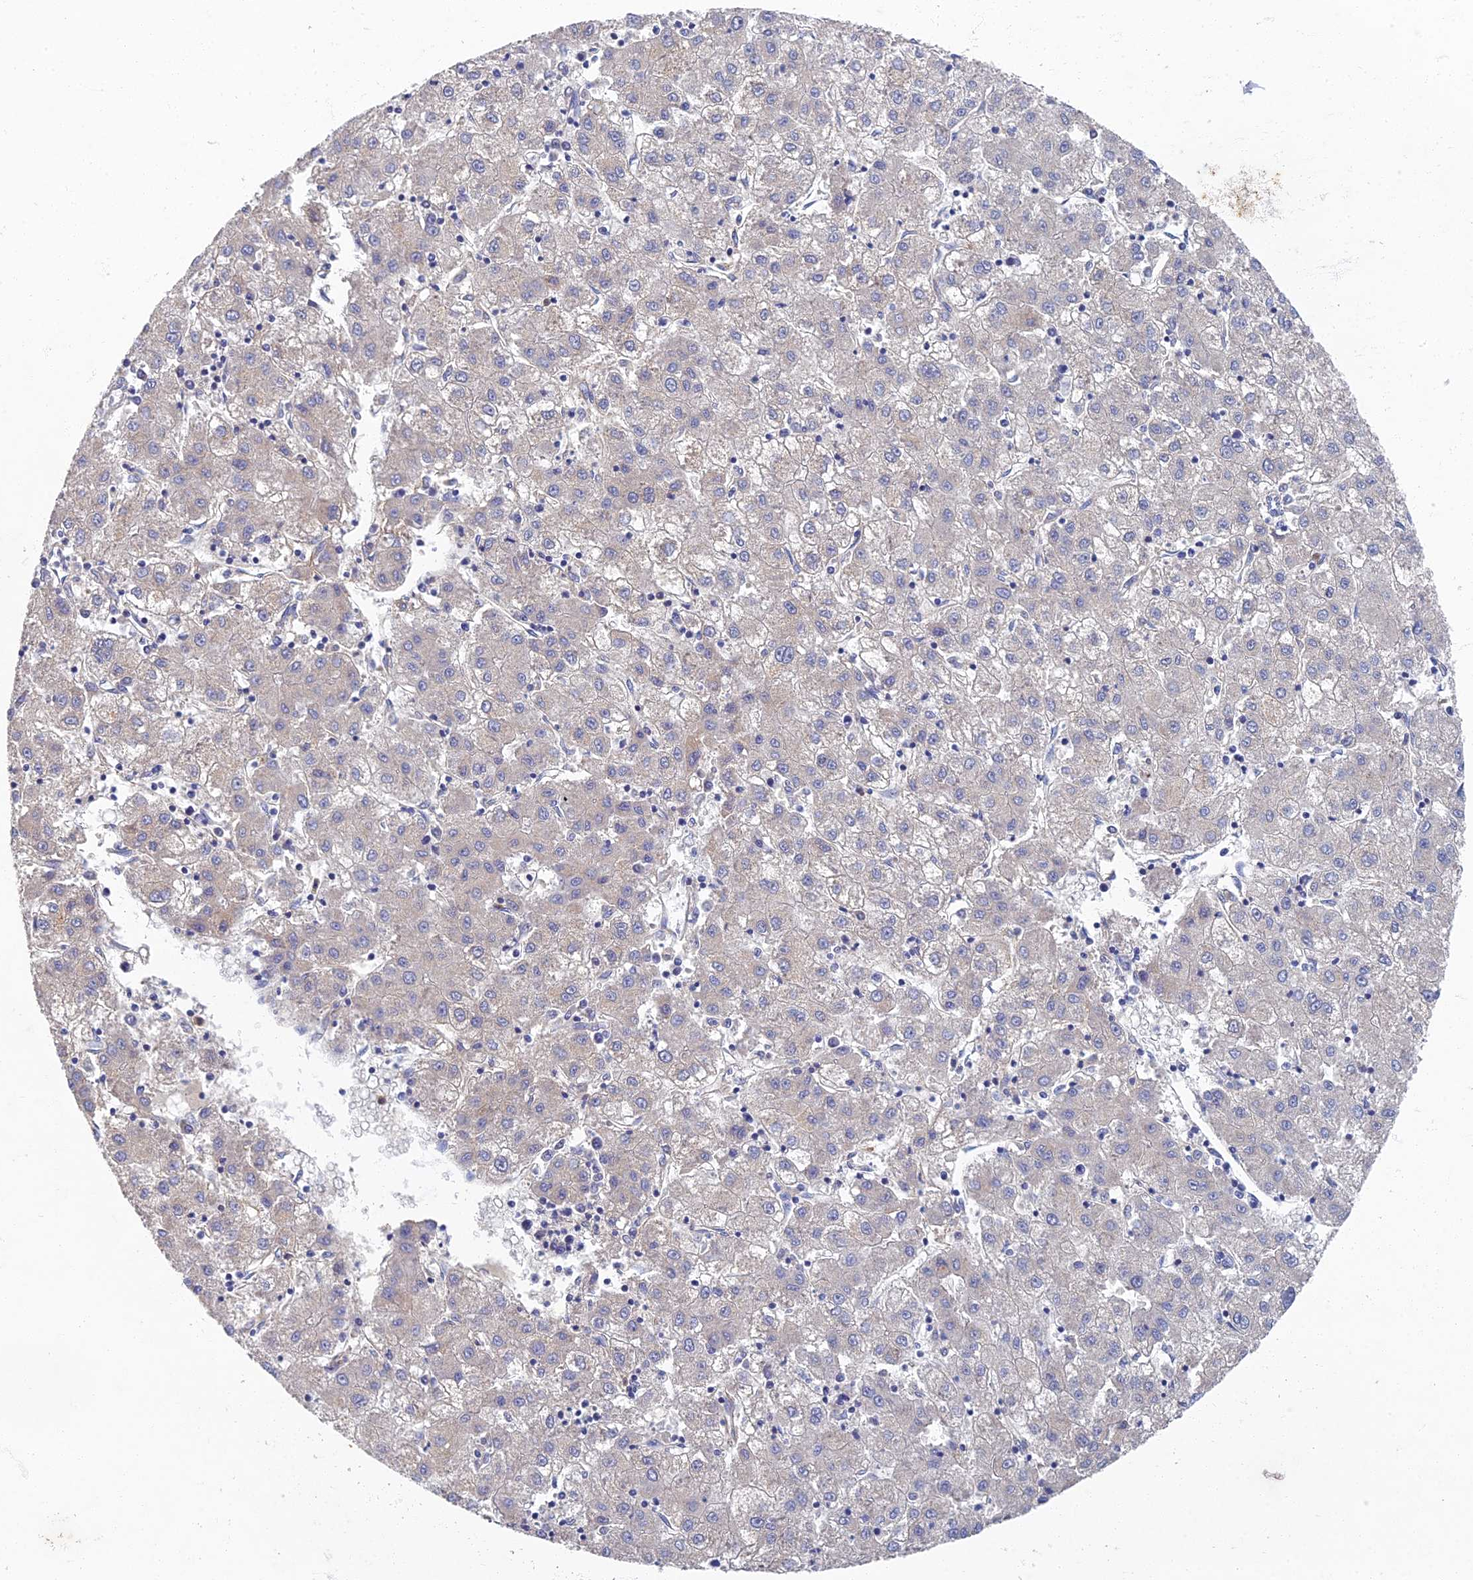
{"staining": {"intensity": "negative", "quantity": "none", "location": "none"}, "tissue": "liver cancer", "cell_type": "Tumor cells", "image_type": "cancer", "snomed": [{"axis": "morphology", "description": "Carcinoma, Hepatocellular, NOS"}, {"axis": "topography", "description": "Liver"}], "caption": "Hepatocellular carcinoma (liver) was stained to show a protein in brown. There is no significant positivity in tumor cells.", "gene": "RNASEK", "patient": {"sex": "male", "age": 72}}